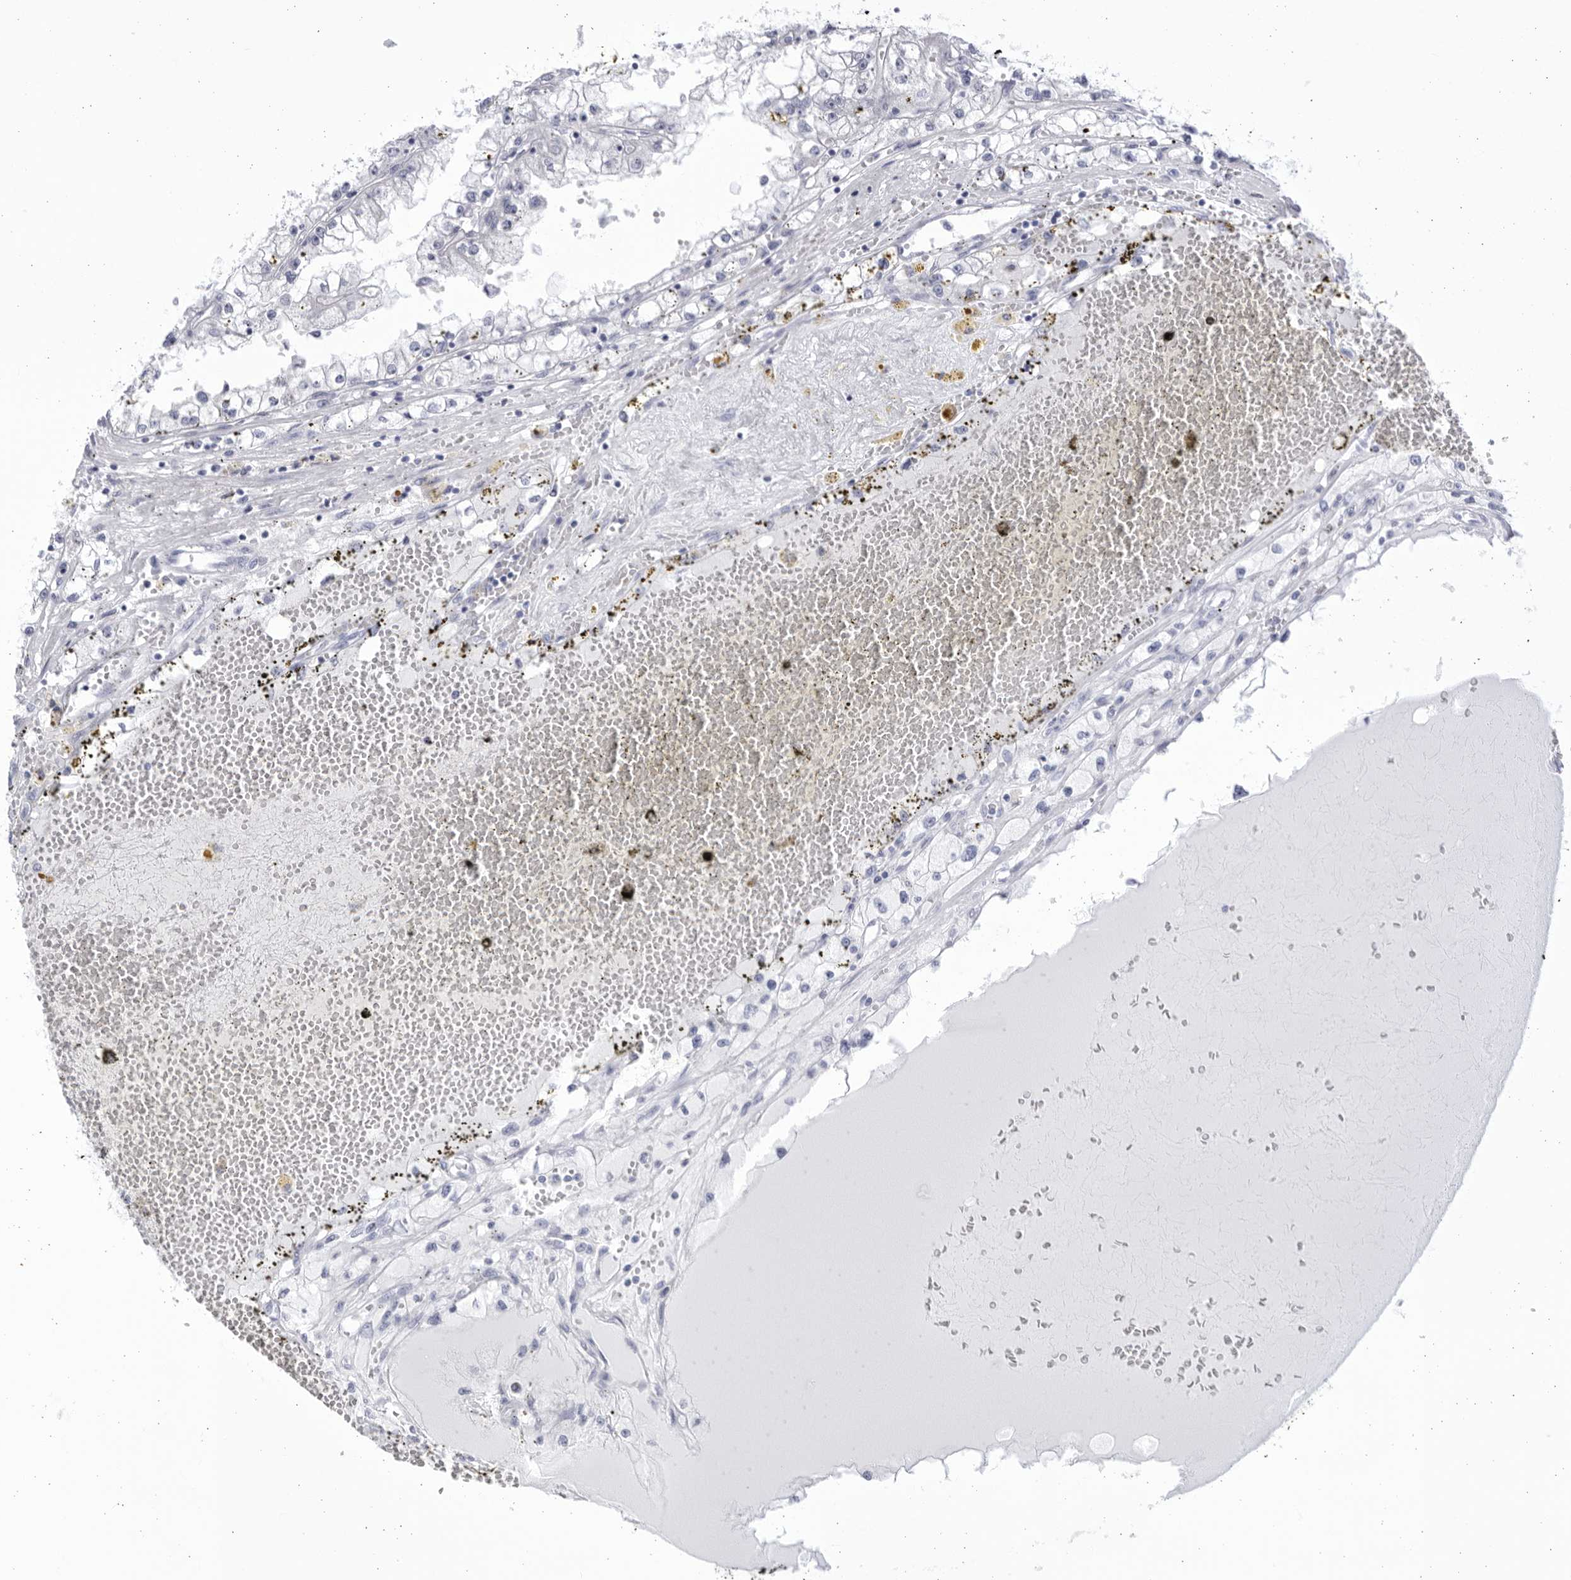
{"staining": {"intensity": "negative", "quantity": "none", "location": "none"}, "tissue": "renal cancer", "cell_type": "Tumor cells", "image_type": "cancer", "snomed": [{"axis": "morphology", "description": "Adenocarcinoma, NOS"}, {"axis": "topography", "description": "Kidney"}], "caption": "Immunohistochemistry (IHC) histopathology image of neoplastic tissue: renal adenocarcinoma stained with DAB exhibits no significant protein positivity in tumor cells.", "gene": "CCDC181", "patient": {"sex": "male", "age": 56}}